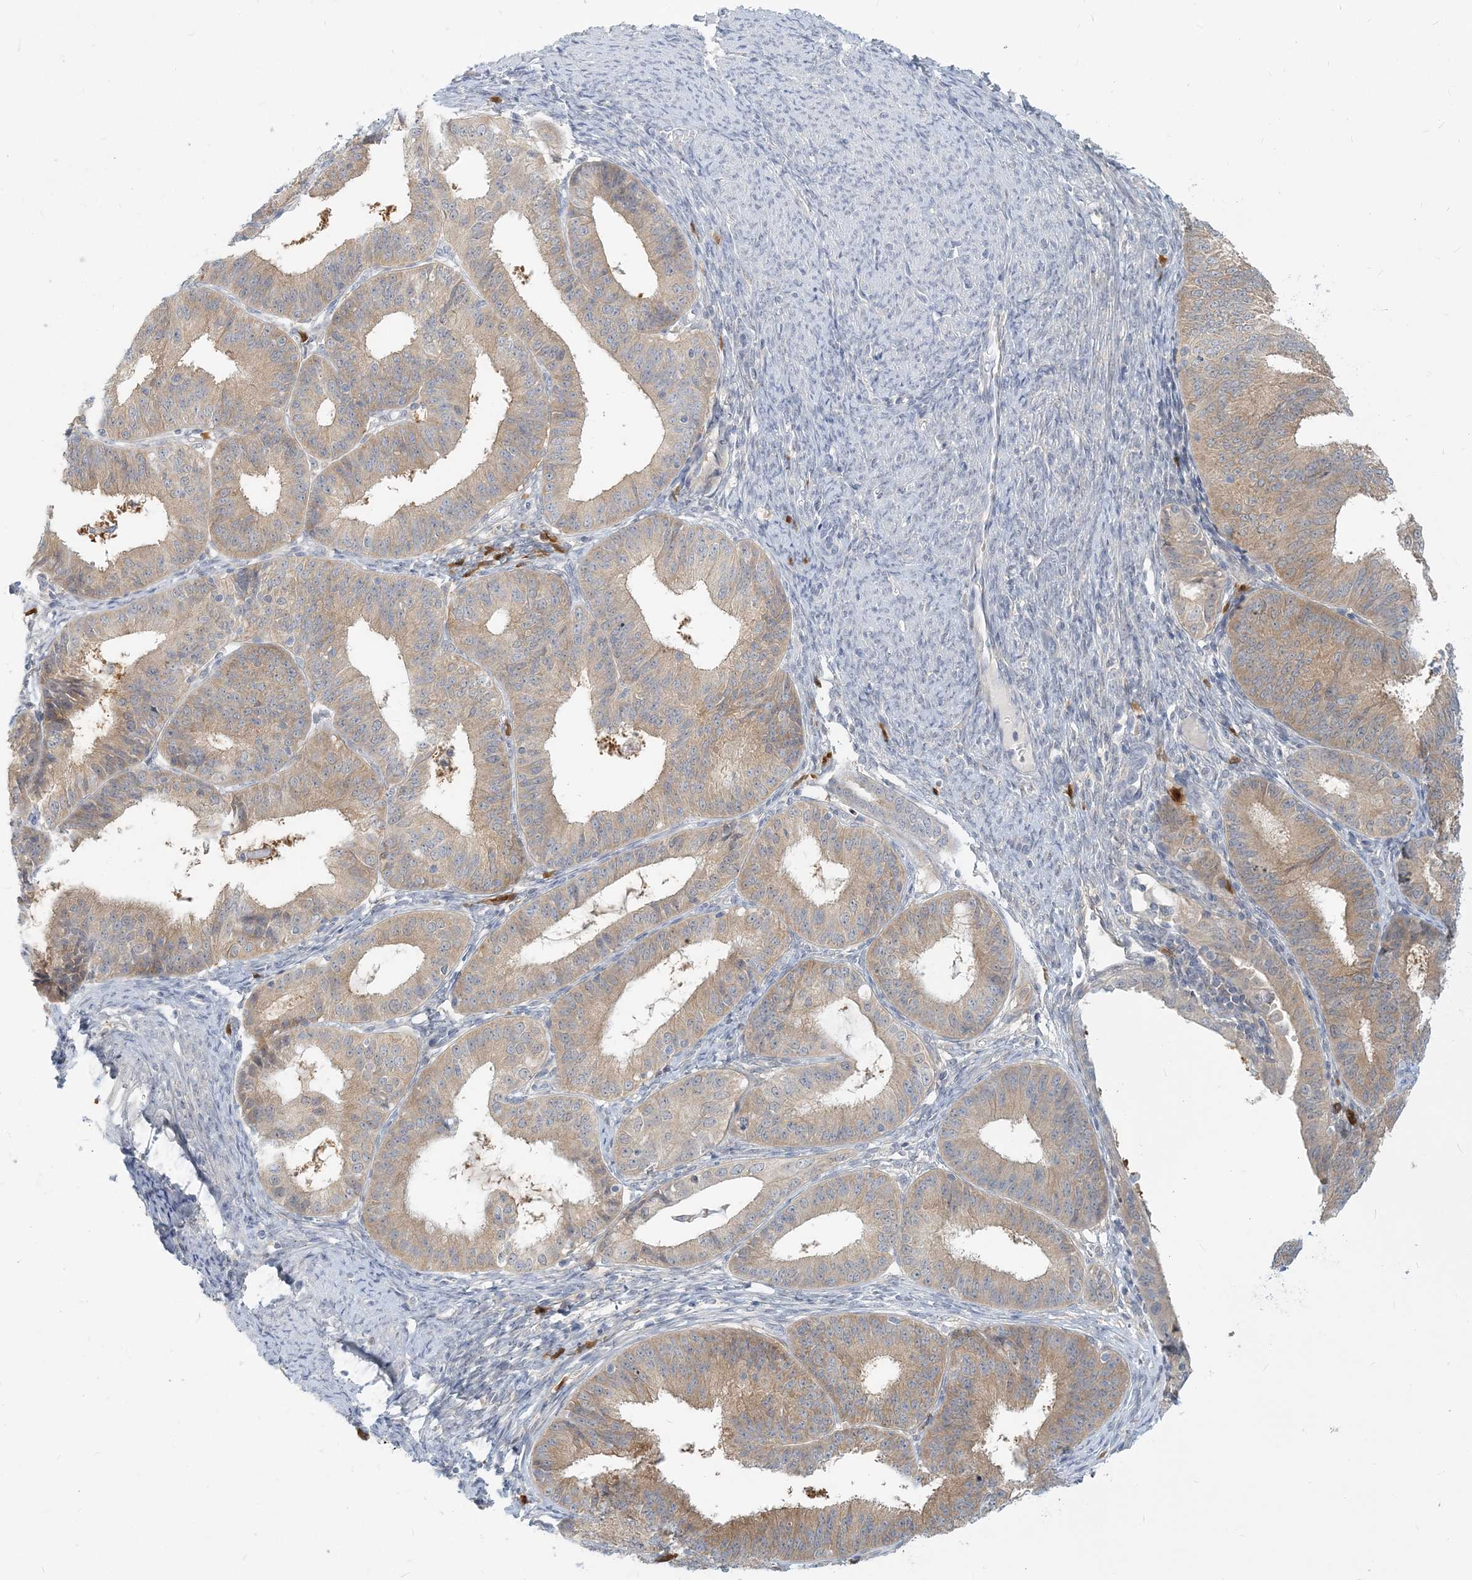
{"staining": {"intensity": "weak", "quantity": ">75%", "location": "cytoplasmic/membranous"}, "tissue": "endometrial cancer", "cell_type": "Tumor cells", "image_type": "cancer", "snomed": [{"axis": "morphology", "description": "Adenocarcinoma, NOS"}, {"axis": "topography", "description": "Endometrium"}], "caption": "Endometrial cancer (adenocarcinoma) was stained to show a protein in brown. There is low levels of weak cytoplasmic/membranous expression in about >75% of tumor cells.", "gene": "GMPPA", "patient": {"sex": "female", "age": 51}}